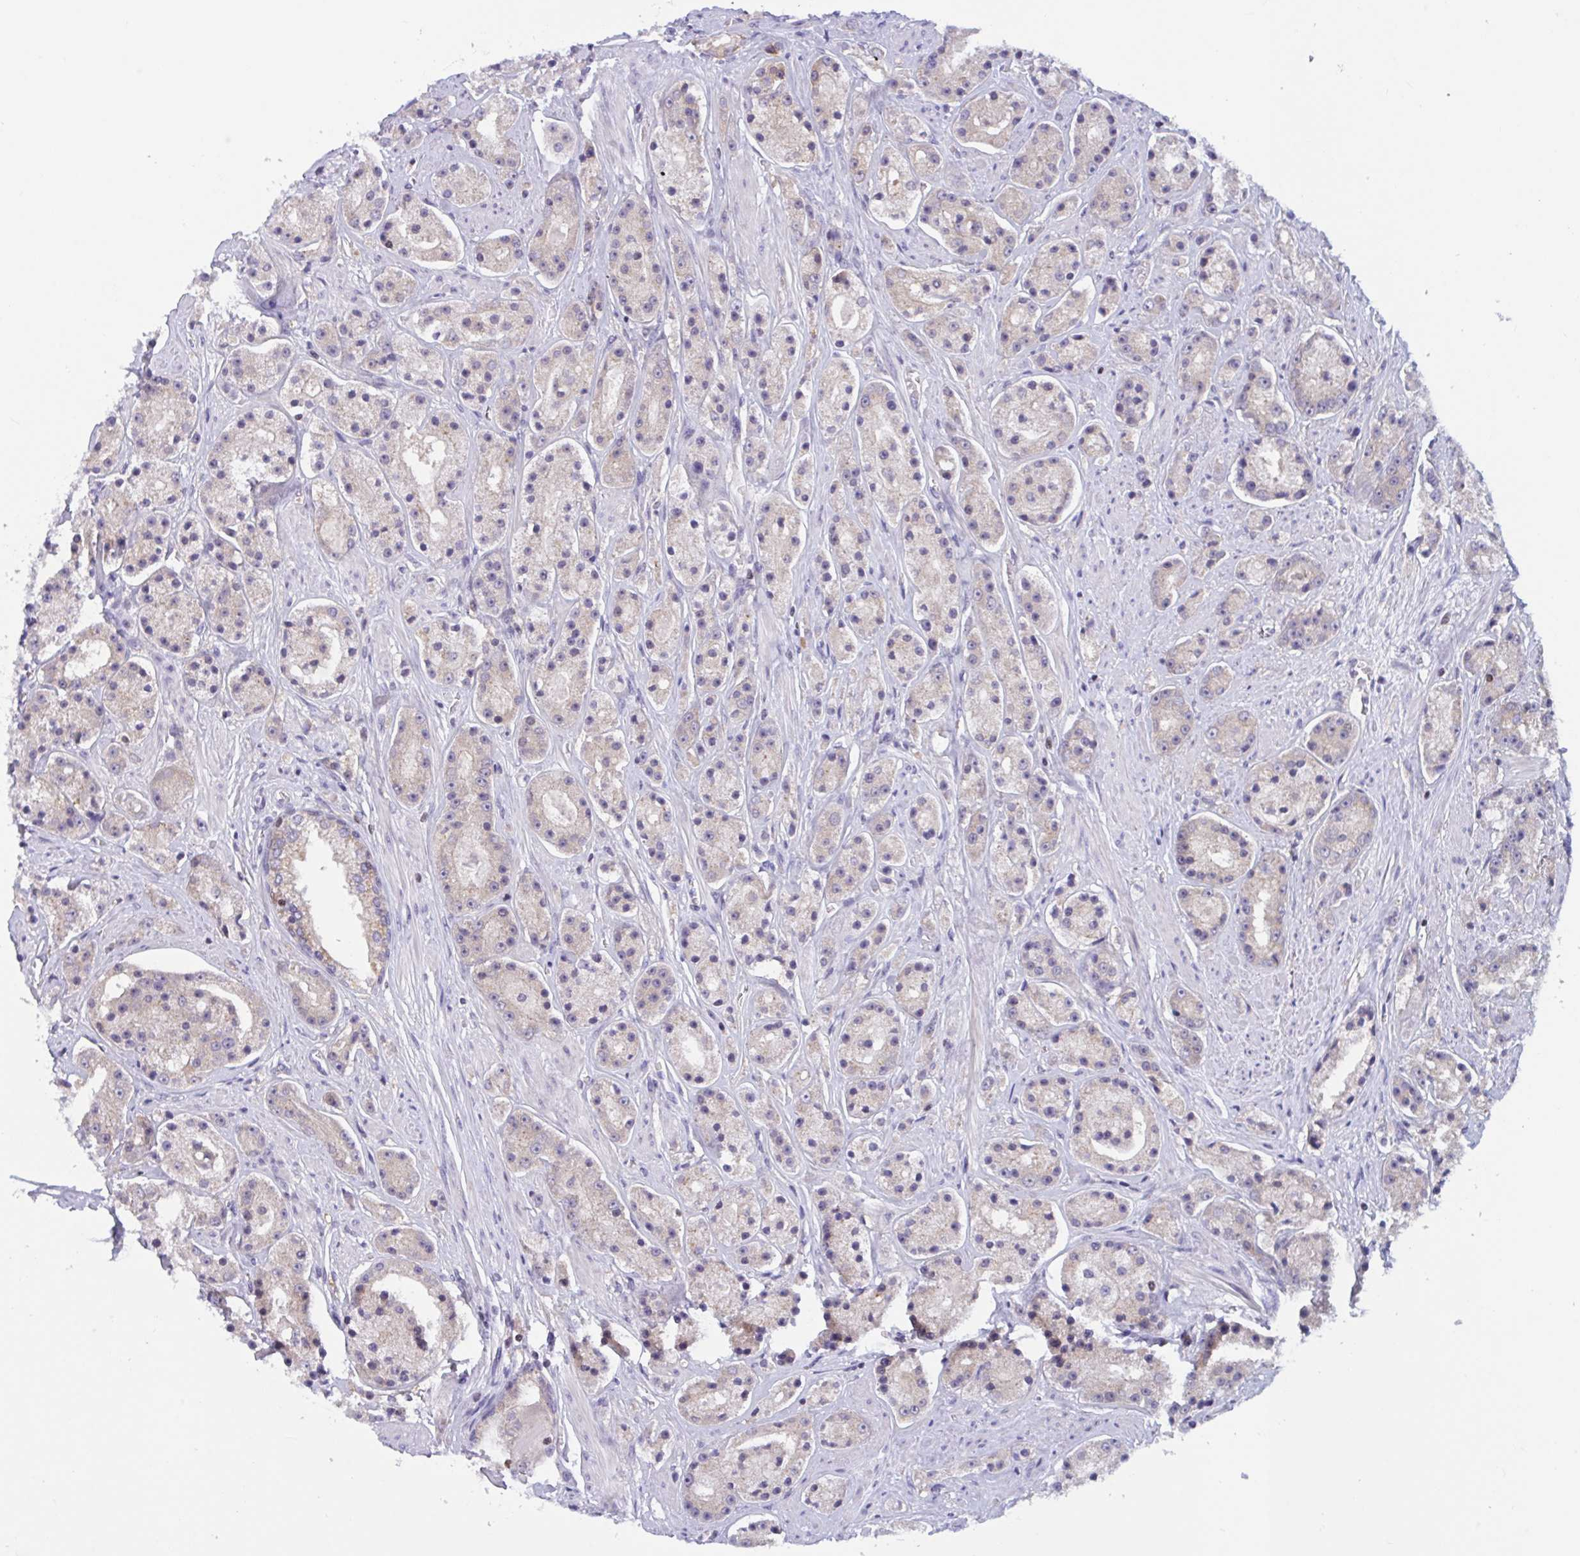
{"staining": {"intensity": "negative", "quantity": "none", "location": "none"}, "tissue": "prostate cancer", "cell_type": "Tumor cells", "image_type": "cancer", "snomed": [{"axis": "morphology", "description": "Adenocarcinoma, High grade"}, {"axis": "topography", "description": "Prostate"}], "caption": "A high-resolution micrograph shows immunohistochemistry (IHC) staining of prostate cancer (high-grade adenocarcinoma), which shows no significant positivity in tumor cells. (DAB (3,3'-diaminobenzidine) immunohistochemistry (IHC), high magnification).", "gene": "SNX11", "patient": {"sex": "male", "age": 67}}